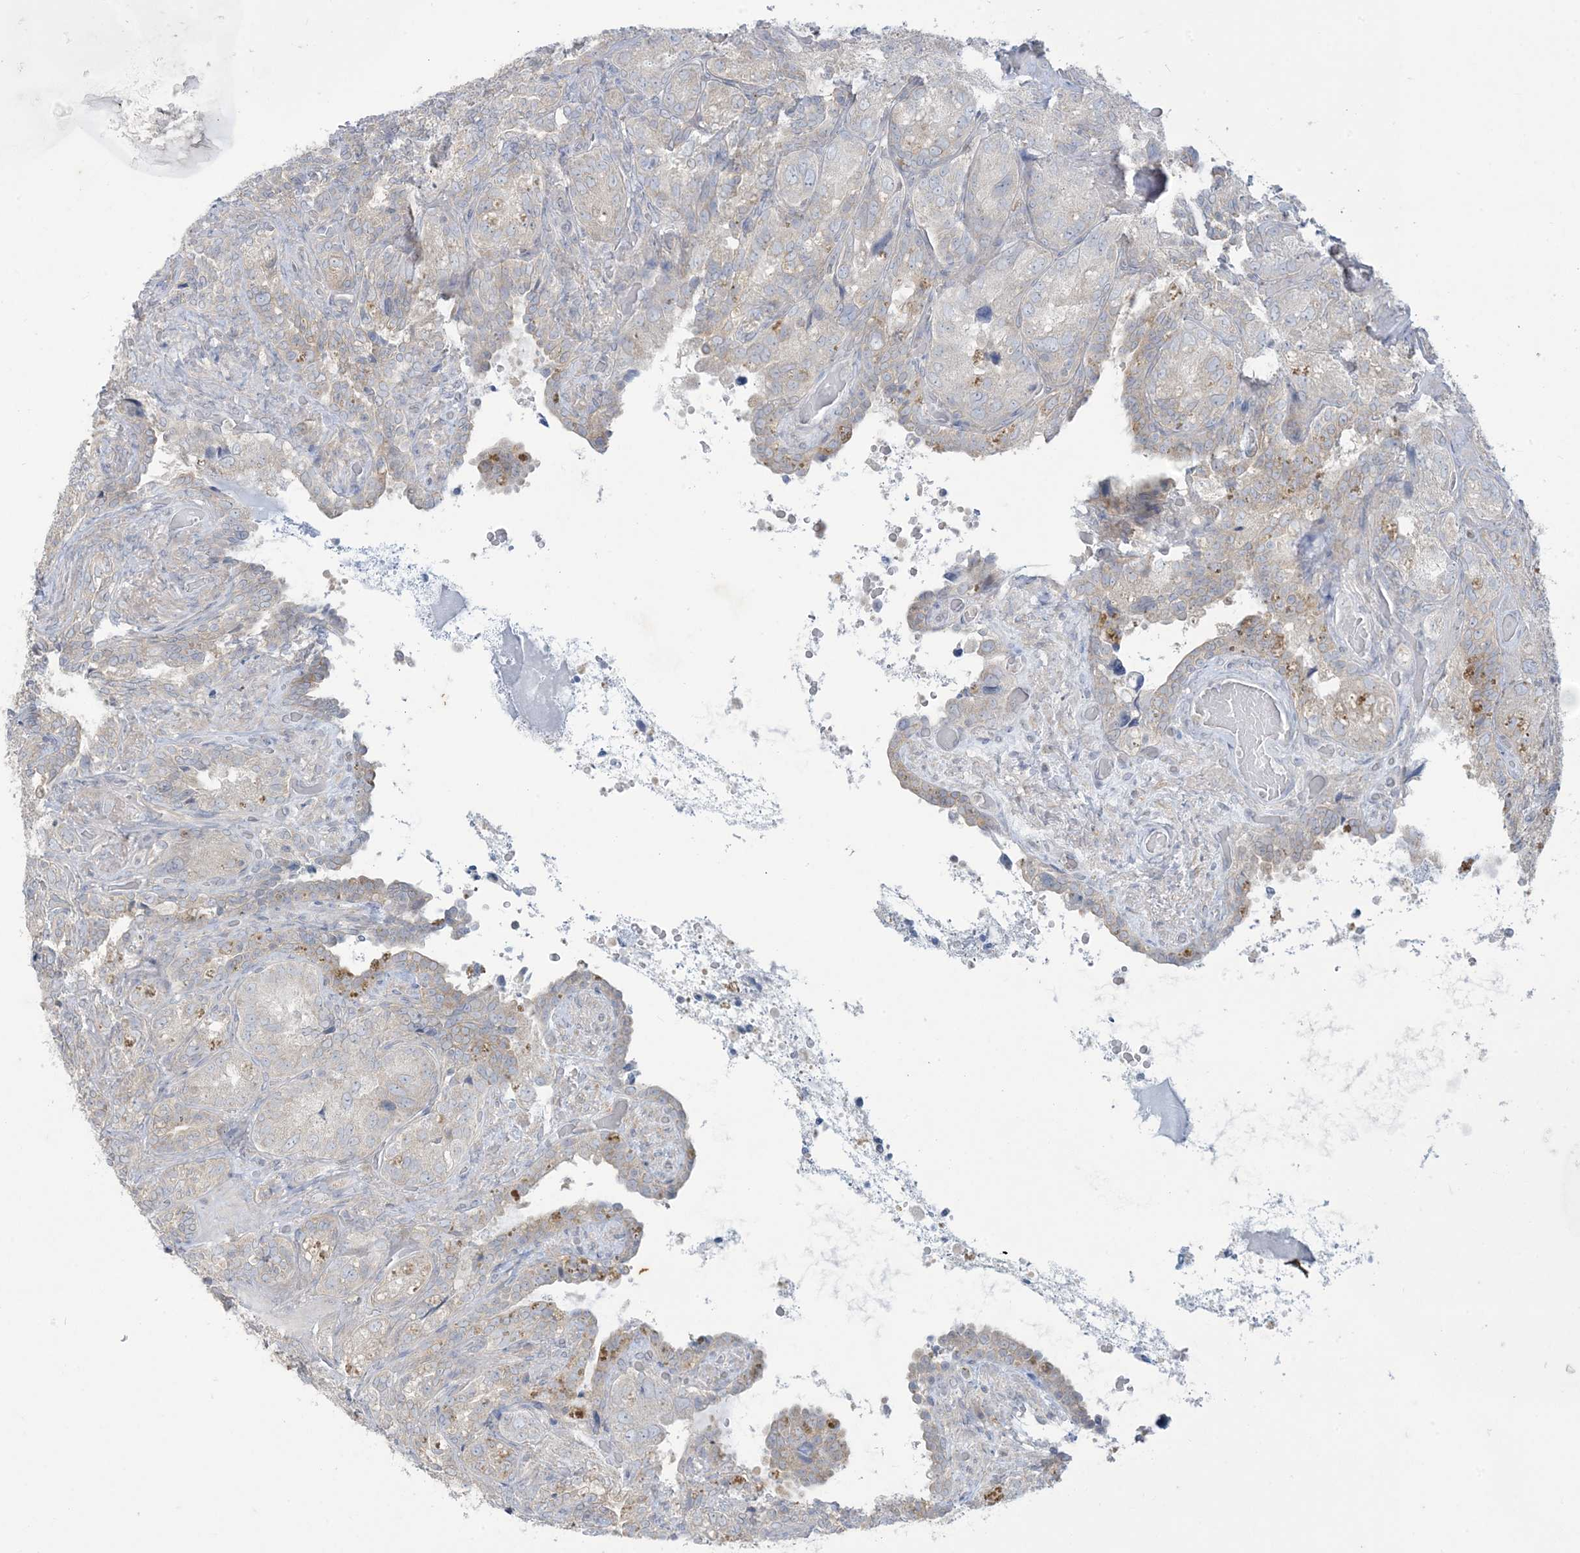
{"staining": {"intensity": "negative", "quantity": "none", "location": "none"}, "tissue": "seminal vesicle", "cell_type": "Glandular cells", "image_type": "normal", "snomed": [{"axis": "morphology", "description": "Normal tissue, NOS"}, {"axis": "topography", "description": "Seminal veicle"}, {"axis": "topography", "description": "Peripheral nerve tissue"}], "caption": "An immunohistochemistry (IHC) micrograph of unremarkable seminal vesicle is shown. There is no staining in glandular cells of seminal vesicle. (DAB IHC with hematoxylin counter stain).", "gene": "KIF3A", "patient": {"sex": "male", "age": 67}}